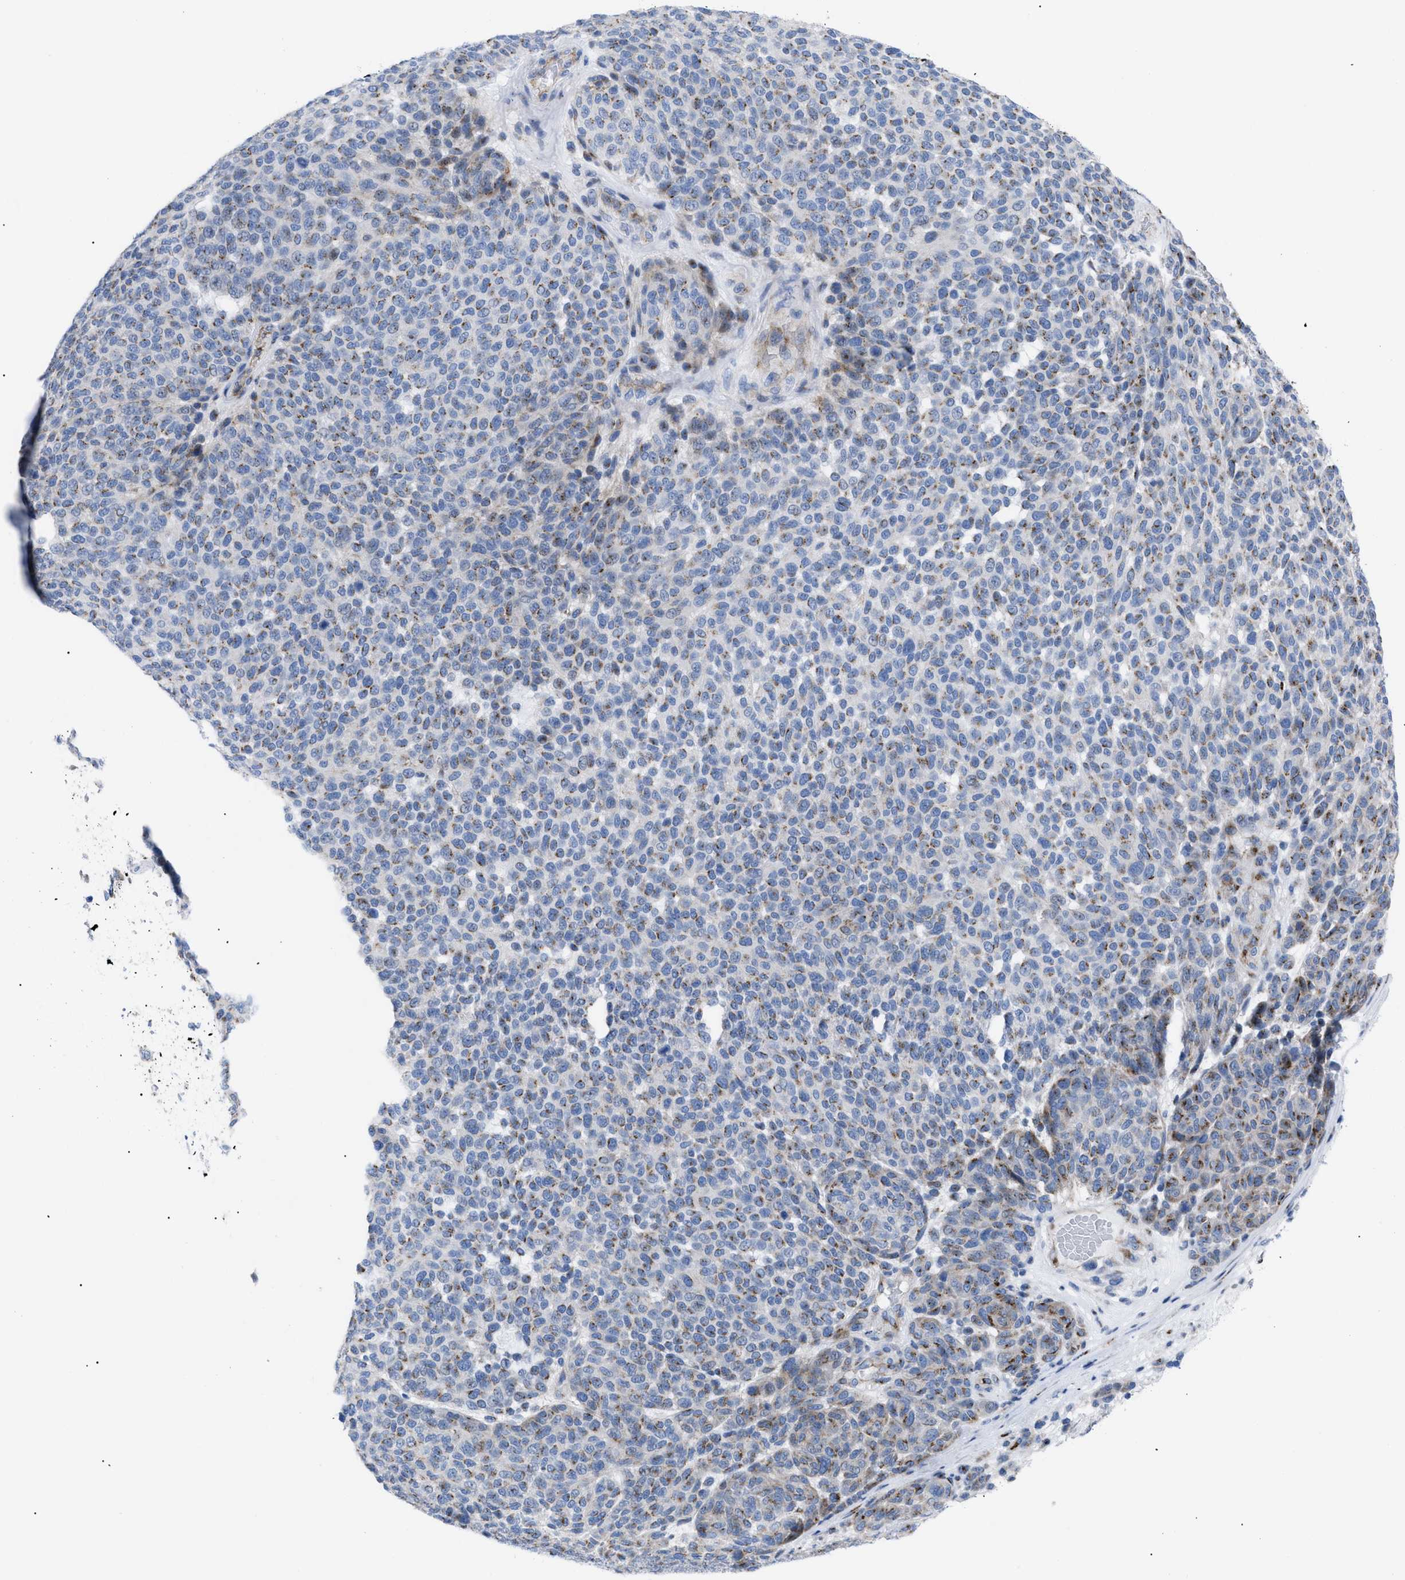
{"staining": {"intensity": "moderate", "quantity": "25%-75%", "location": "cytoplasmic/membranous"}, "tissue": "melanoma", "cell_type": "Tumor cells", "image_type": "cancer", "snomed": [{"axis": "morphology", "description": "Malignant melanoma, NOS"}, {"axis": "topography", "description": "Skin"}], "caption": "There is medium levels of moderate cytoplasmic/membranous positivity in tumor cells of malignant melanoma, as demonstrated by immunohistochemical staining (brown color).", "gene": "TMEM17", "patient": {"sex": "male", "age": 59}}